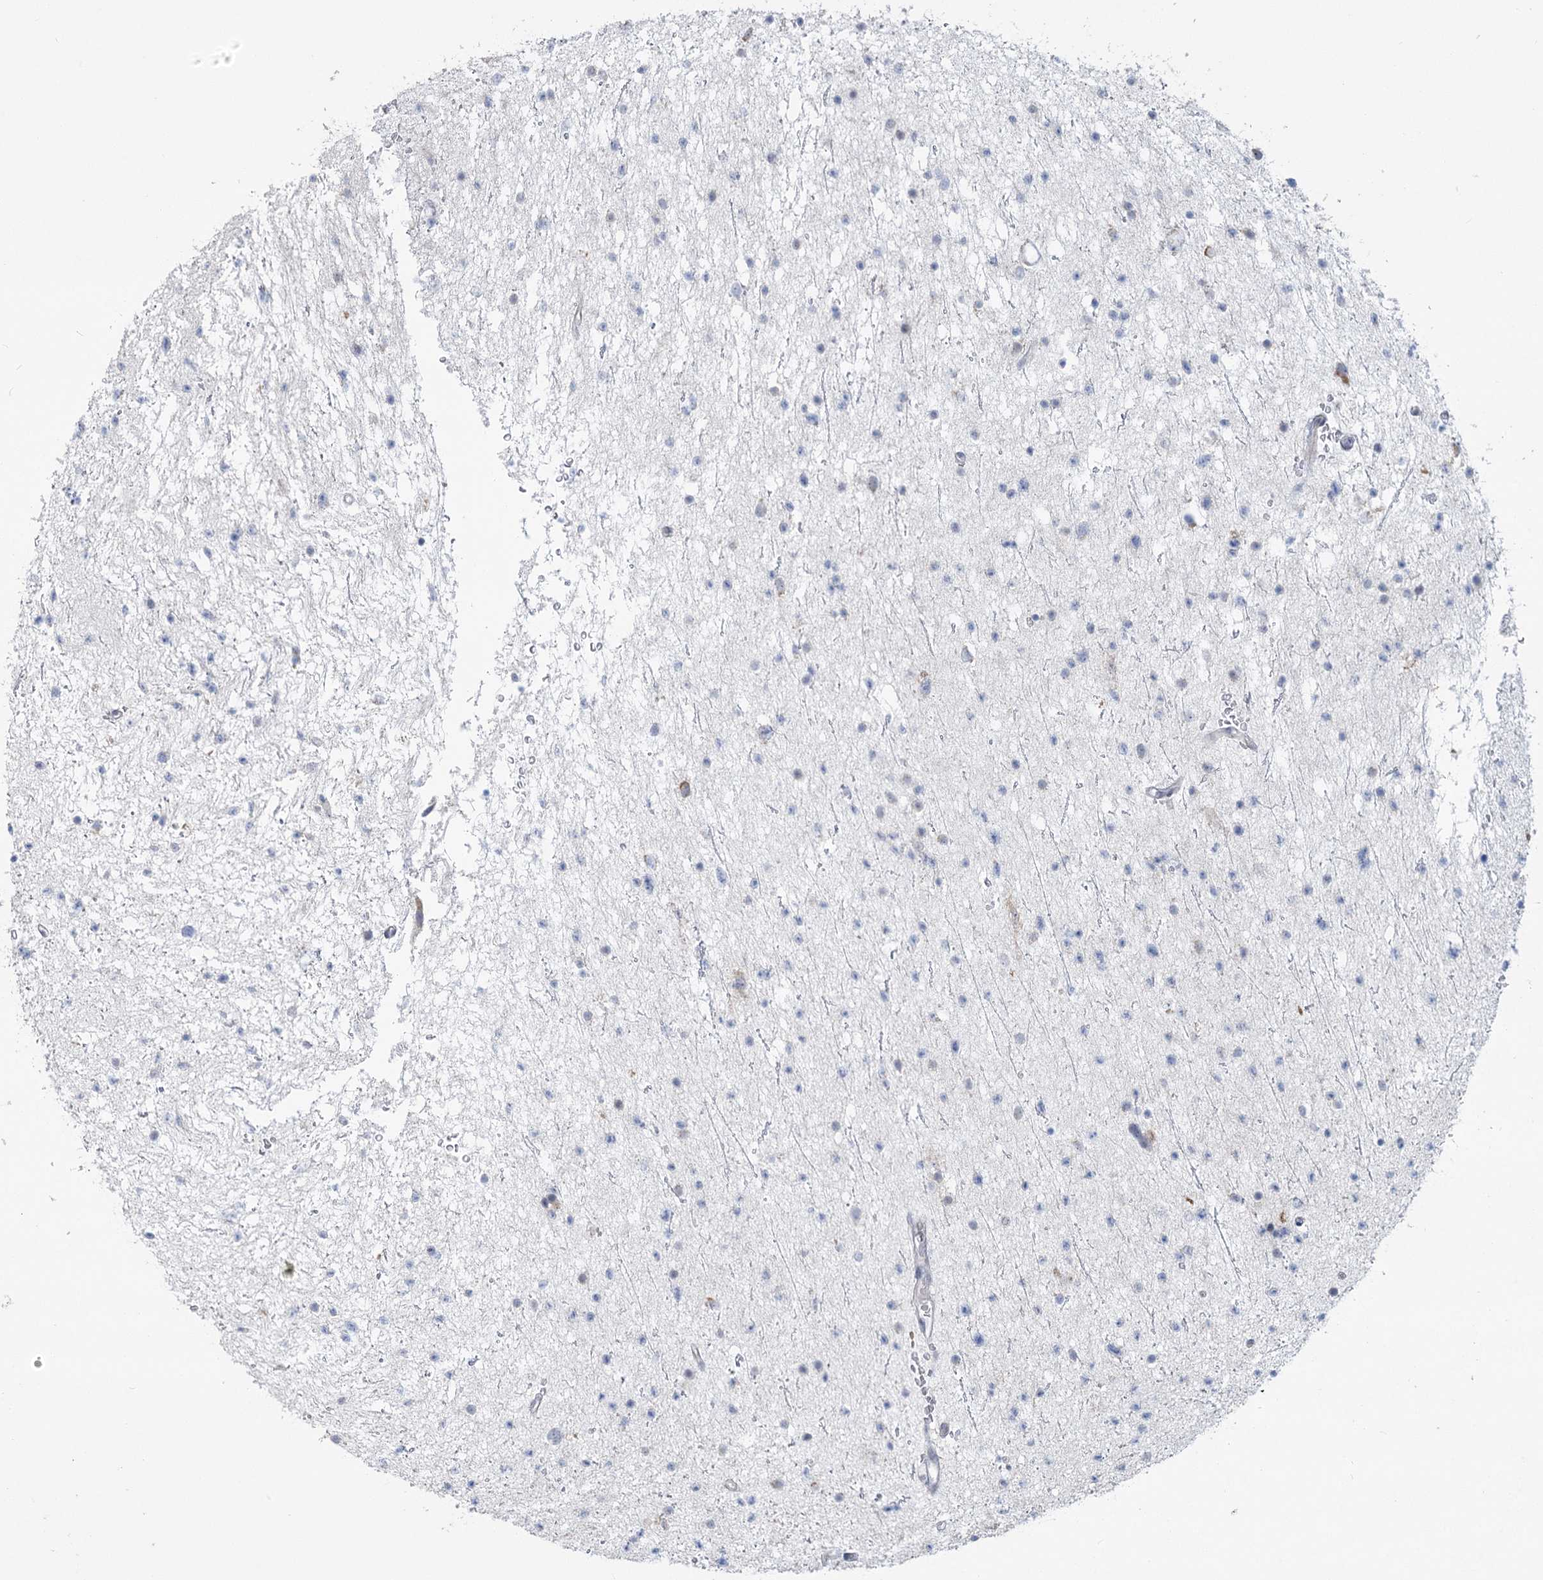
{"staining": {"intensity": "negative", "quantity": "none", "location": "none"}, "tissue": "glioma", "cell_type": "Tumor cells", "image_type": "cancer", "snomed": [{"axis": "morphology", "description": "Glioma, malignant, Low grade"}, {"axis": "topography", "description": "Brain"}], "caption": "A photomicrograph of human glioma is negative for staining in tumor cells.", "gene": "MTG1", "patient": {"sex": "female", "age": 37}}